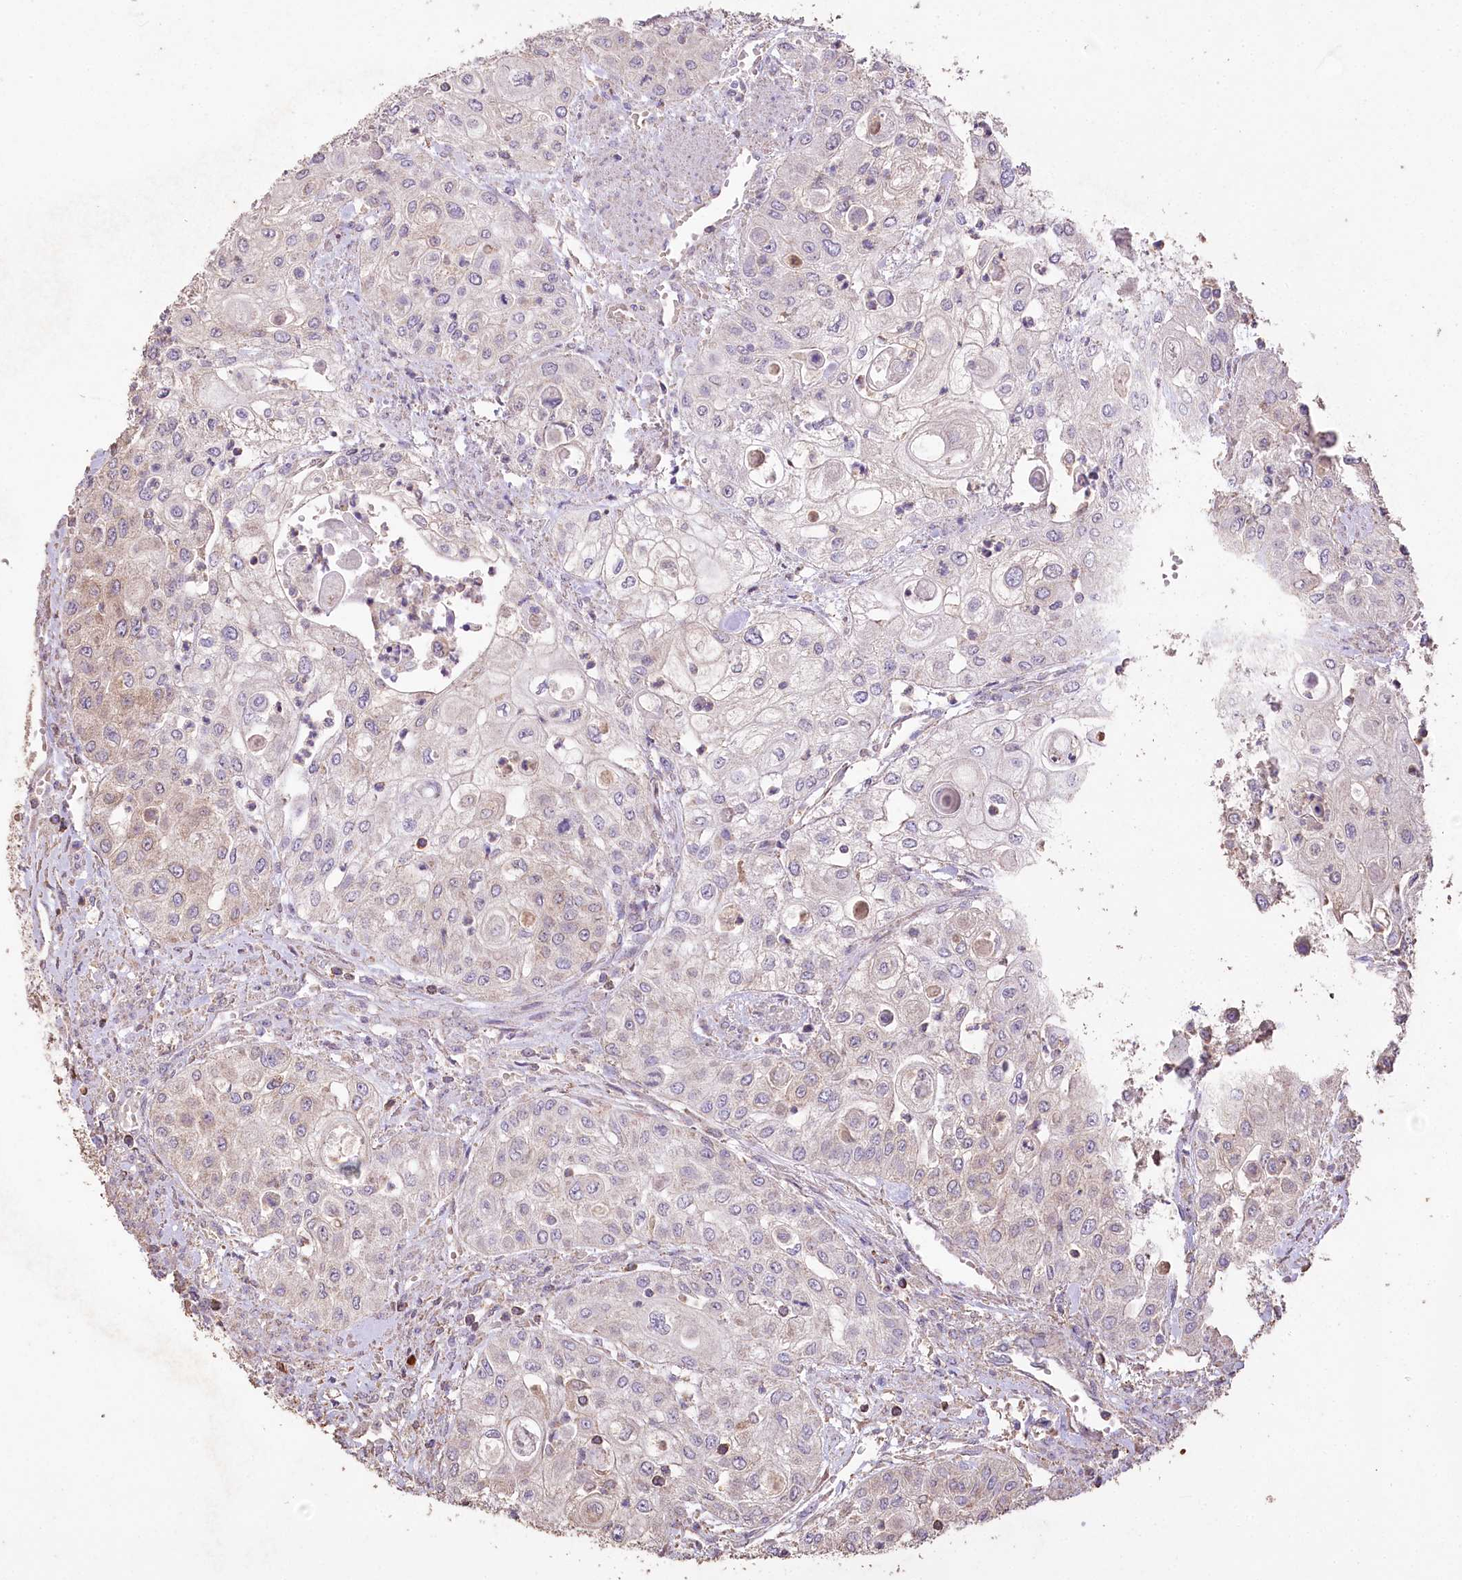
{"staining": {"intensity": "negative", "quantity": "none", "location": "none"}, "tissue": "urothelial cancer", "cell_type": "Tumor cells", "image_type": "cancer", "snomed": [{"axis": "morphology", "description": "Urothelial carcinoma, High grade"}, {"axis": "topography", "description": "Urinary bladder"}], "caption": "An IHC photomicrograph of high-grade urothelial carcinoma is shown. There is no staining in tumor cells of high-grade urothelial carcinoma. (DAB (3,3'-diaminobenzidine) immunohistochemistry, high magnification).", "gene": "IREB2", "patient": {"sex": "female", "age": 79}}